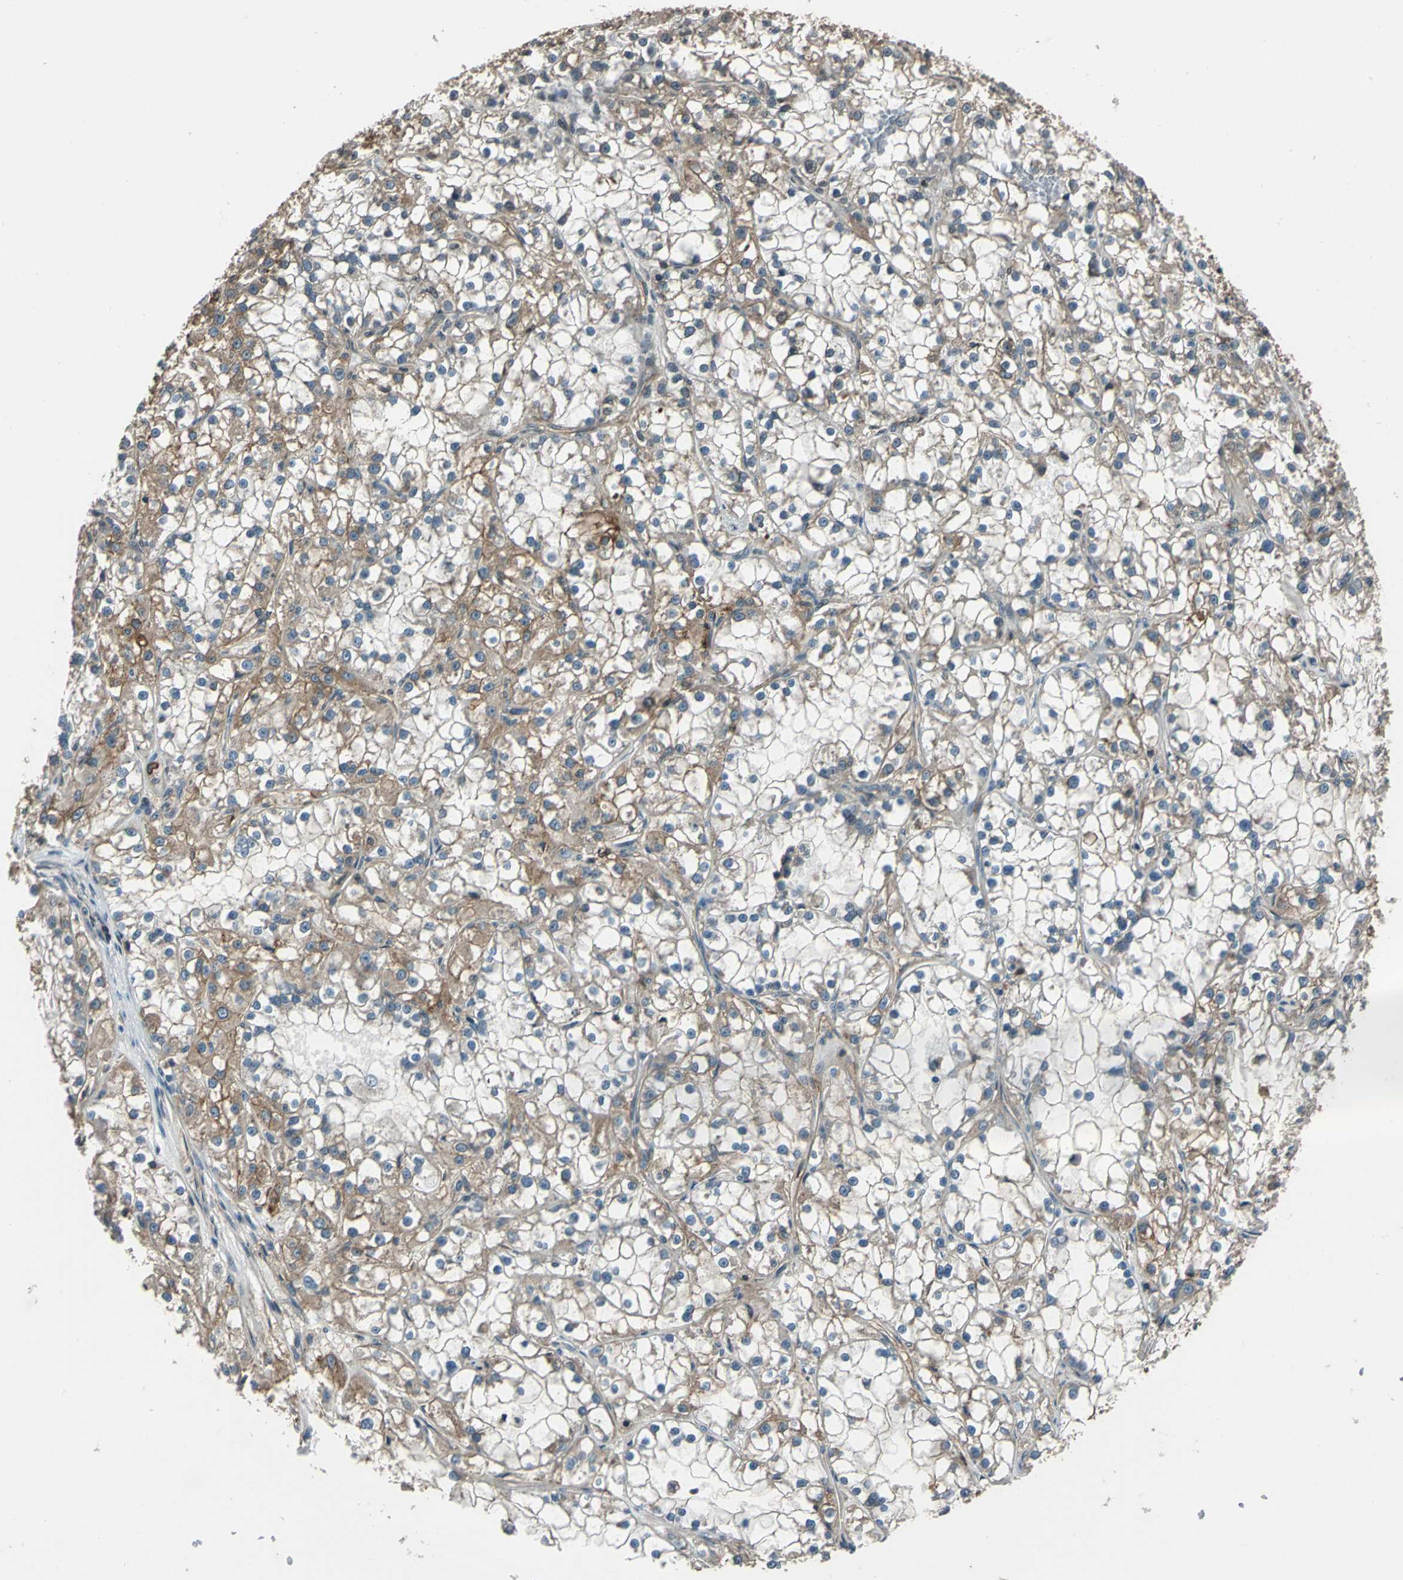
{"staining": {"intensity": "weak", "quantity": ">75%", "location": "cytoplasmic/membranous"}, "tissue": "renal cancer", "cell_type": "Tumor cells", "image_type": "cancer", "snomed": [{"axis": "morphology", "description": "Adenocarcinoma, NOS"}, {"axis": "topography", "description": "Kidney"}], "caption": "Protein staining of adenocarcinoma (renal) tissue exhibits weak cytoplasmic/membranous expression in about >75% of tumor cells.", "gene": "NR2C2", "patient": {"sex": "female", "age": 52}}